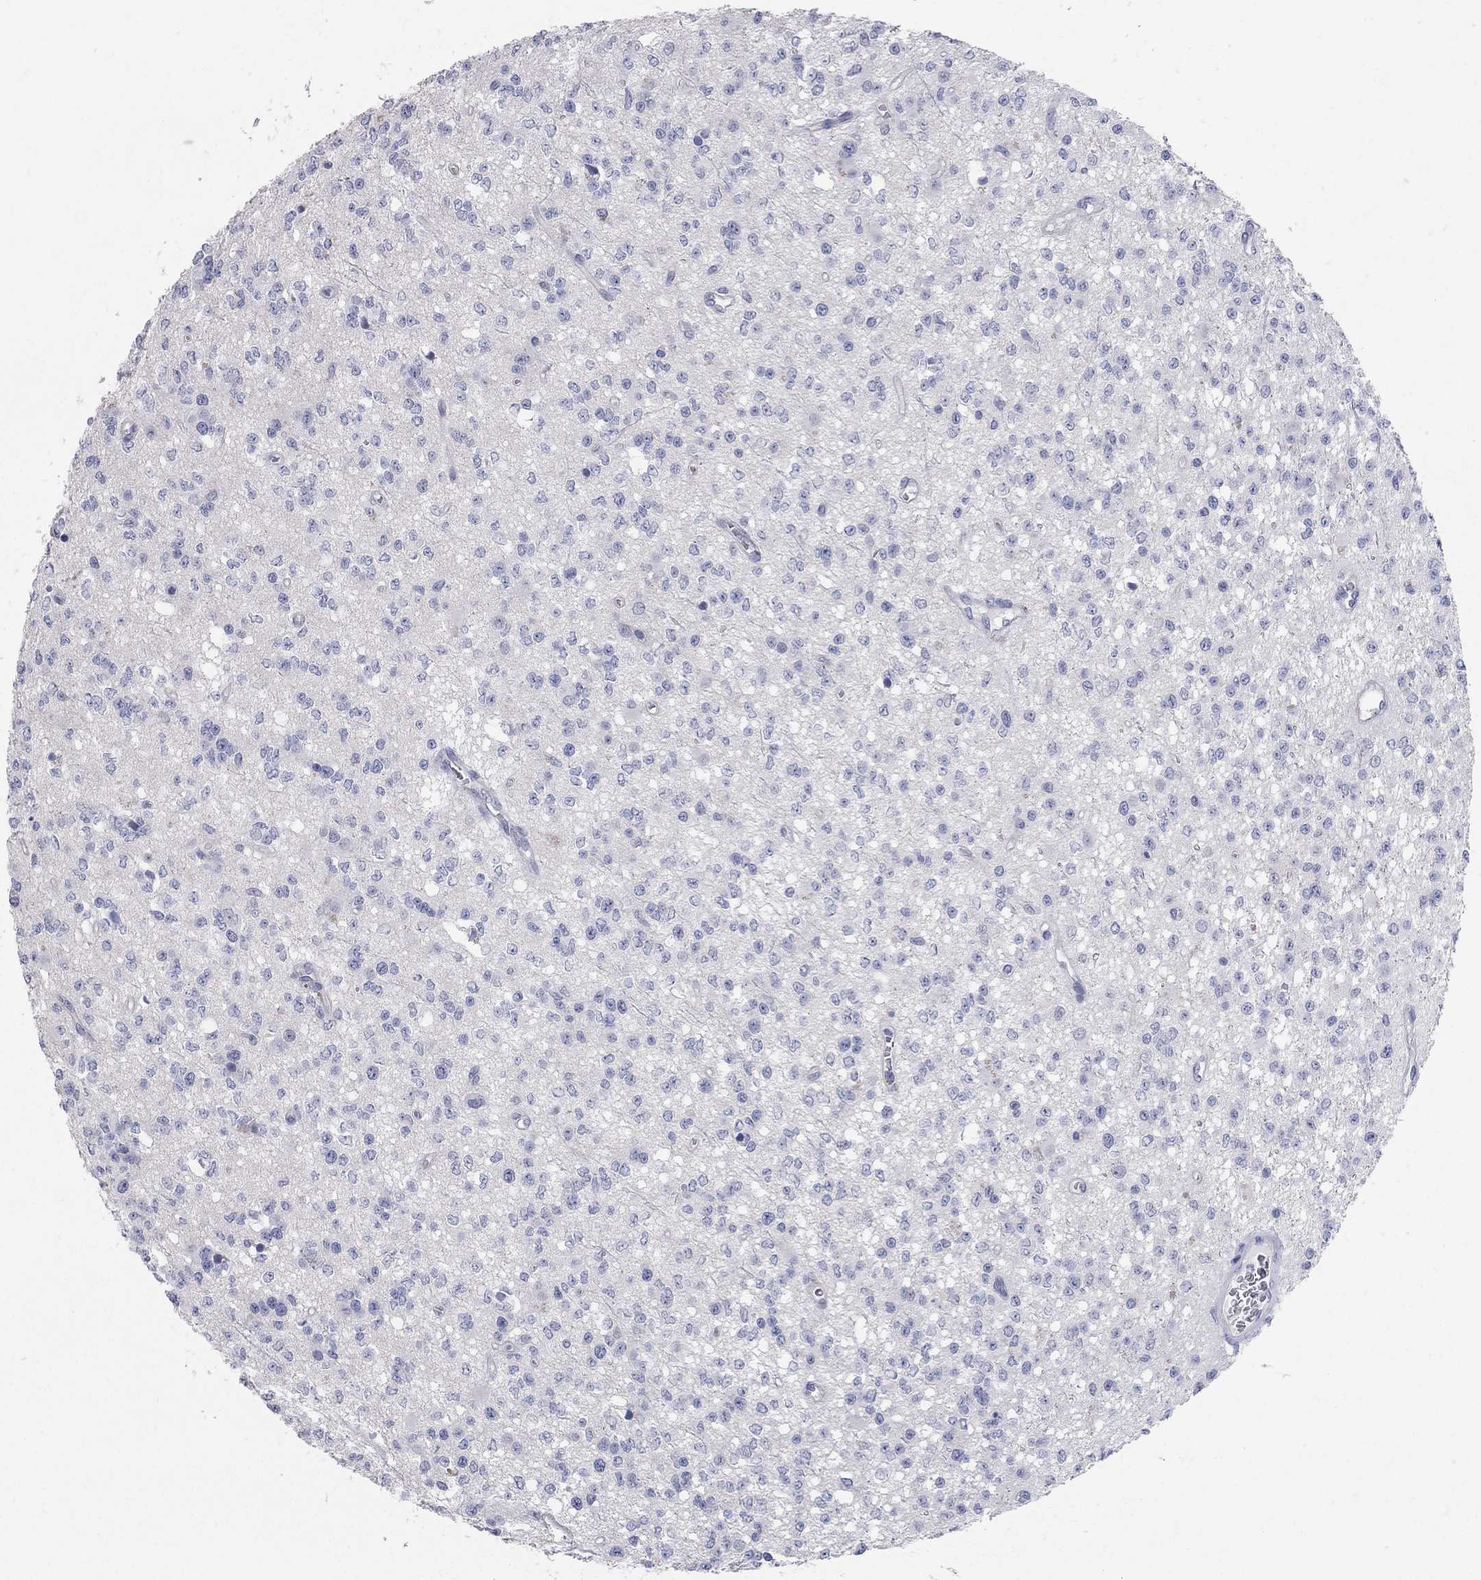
{"staining": {"intensity": "negative", "quantity": "none", "location": "none"}, "tissue": "glioma", "cell_type": "Tumor cells", "image_type": "cancer", "snomed": [{"axis": "morphology", "description": "Glioma, malignant, Low grade"}, {"axis": "topography", "description": "Brain"}], "caption": "There is no significant staining in tumor cells of low-grade glioma (malignant). The staining is performed using DAB (3,3'-diaminobenzidine) brown chromogen with nuclei counter-stained in using hematoxylin.", "gene": "AOX1", "patient": {"sex": "female", "age": 45}}